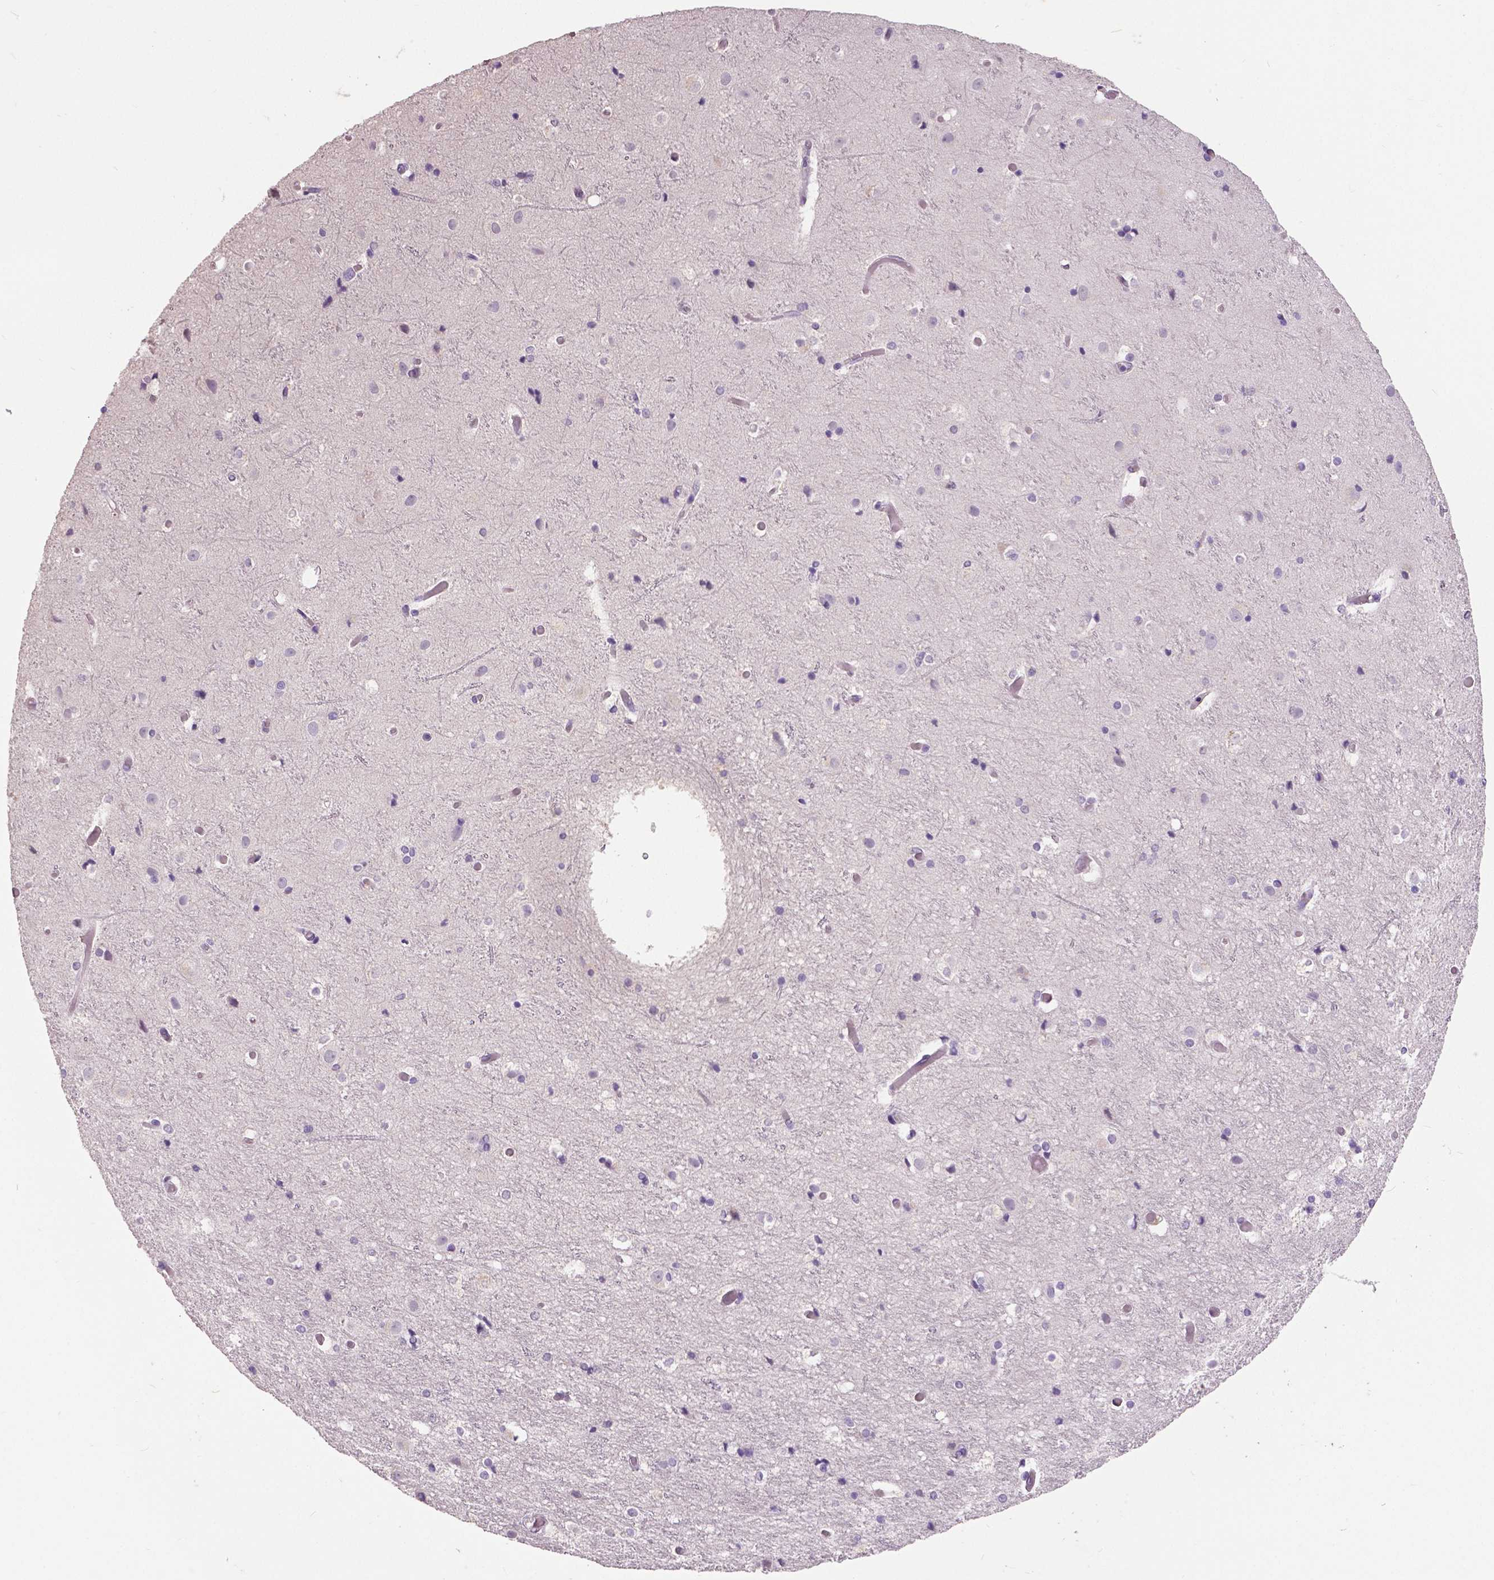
{"staining": {"intensity": "negative", "quantity": "none", "location": "none"}, "tissue": "cerebral cortex", "cell_type": "Endothelial cells", "image_type": "normal", "snomed": [{"axis": "morphology", "description": "Normal tissue, NOS"}, {"axis": "topography", "description": "Cerebral cortex"}], "caption": "Endothelial cells are negative for brown protein staining in normal cerebral cortex. The staining was performed using DAB (3,3'-diaminobenzidine) to visualize the protein expression in brown, while the nuclei were stained in blue with hematoxylin (Magnification: 20x).", "gene": "FOXA1", "patient": {"sex": "female", "age": 52}}